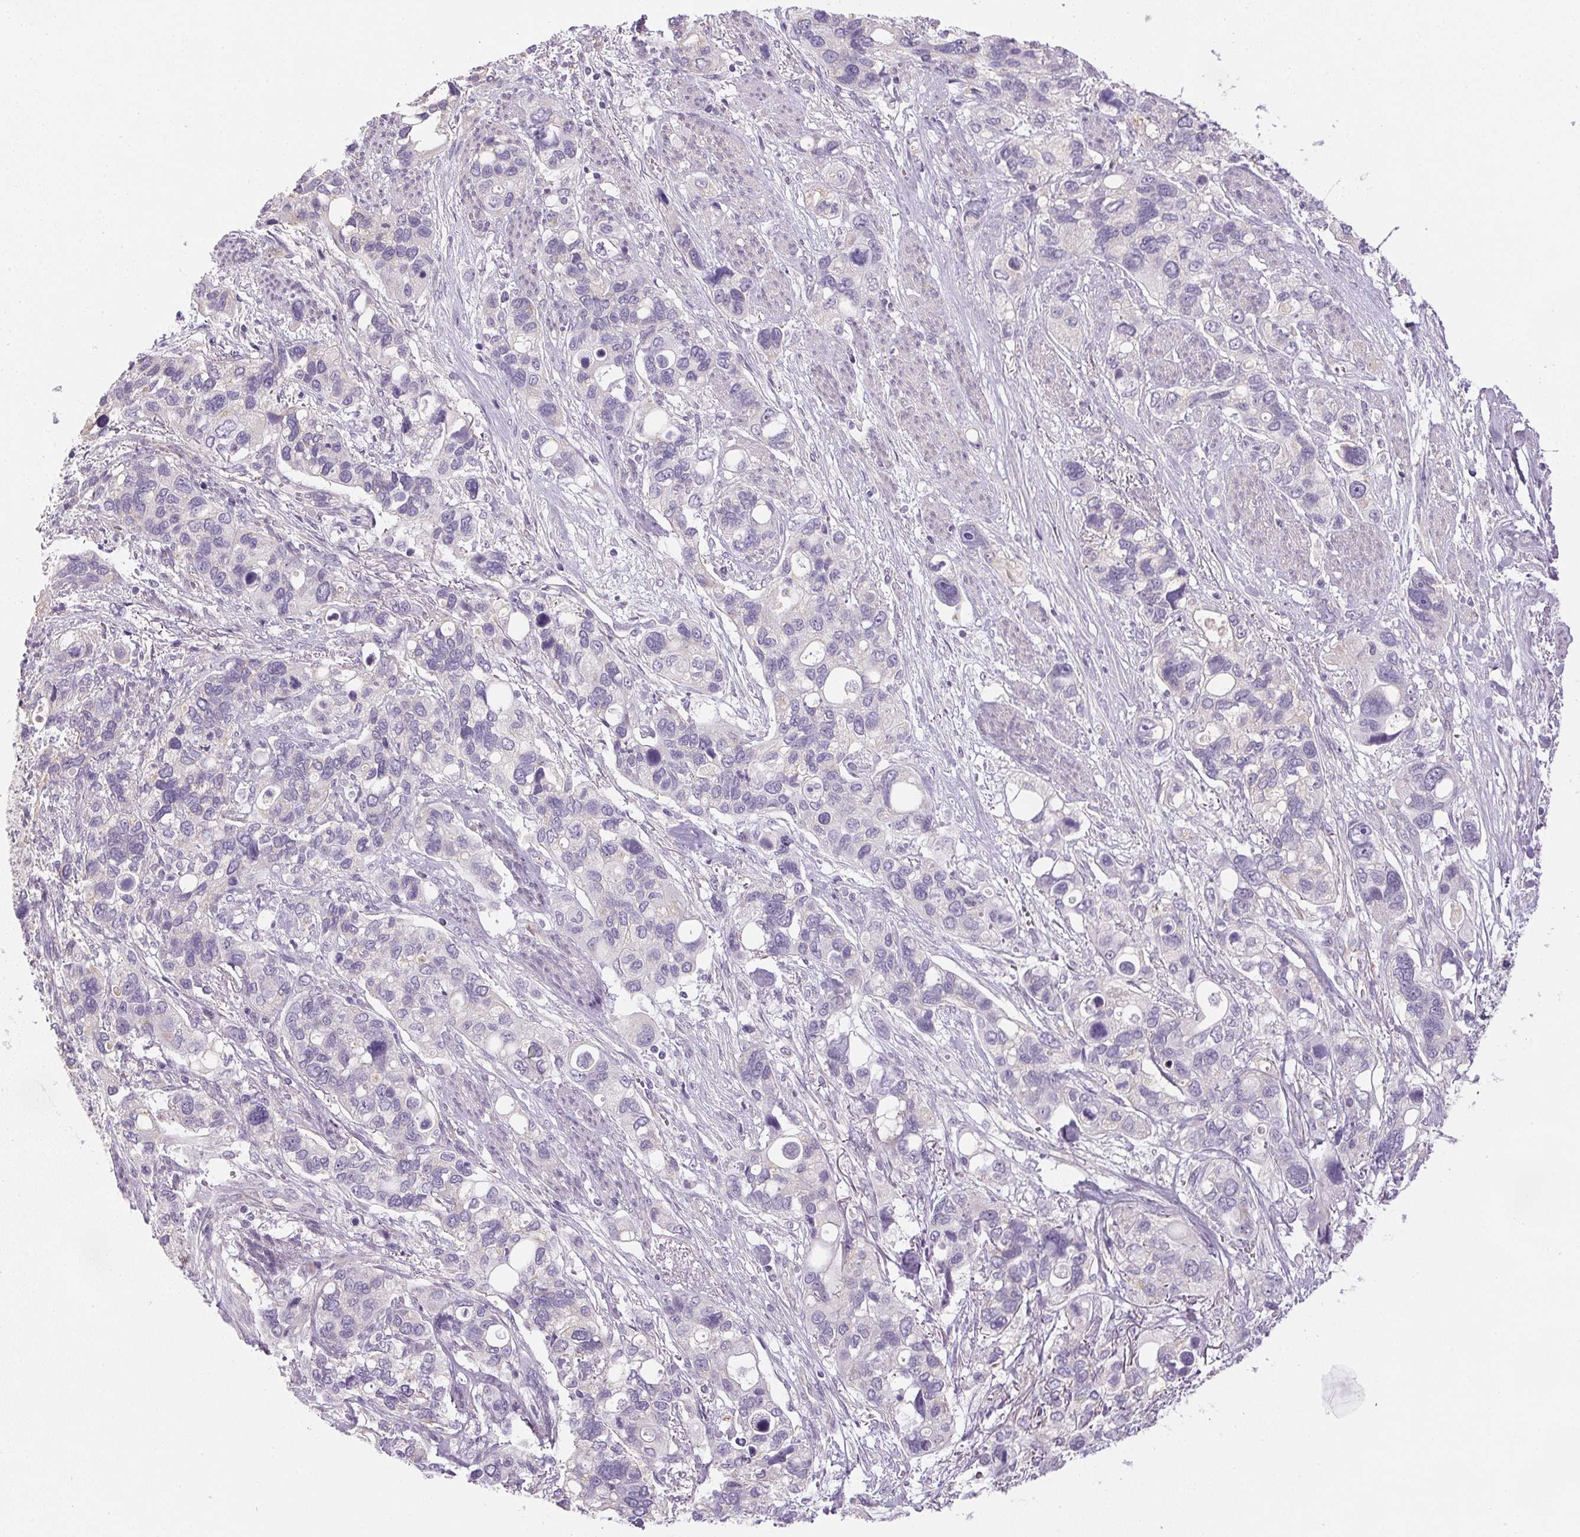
{"staining": {"intensity": "negative", "quantity": "none", "location": "none"}, "tissue": "stomach cancer", "cell_type": "Tumor cells", "image_type": "cancer", "snomed": [{"axis": "morphology", "description": "Adenocarcinoma, NOS"}, {"axis": "topography", "description": "Stomach, upper"}], "caption": "This histopathology image is of stomach cancer (adenocarcinoma) stained with immunohistochemistry to label a protein in brown with the nuclei are counter-stained blue. There is no staining in tumor cells.", "gene": "SMYD1", "patient": {"sex": "female", "age": 81}}